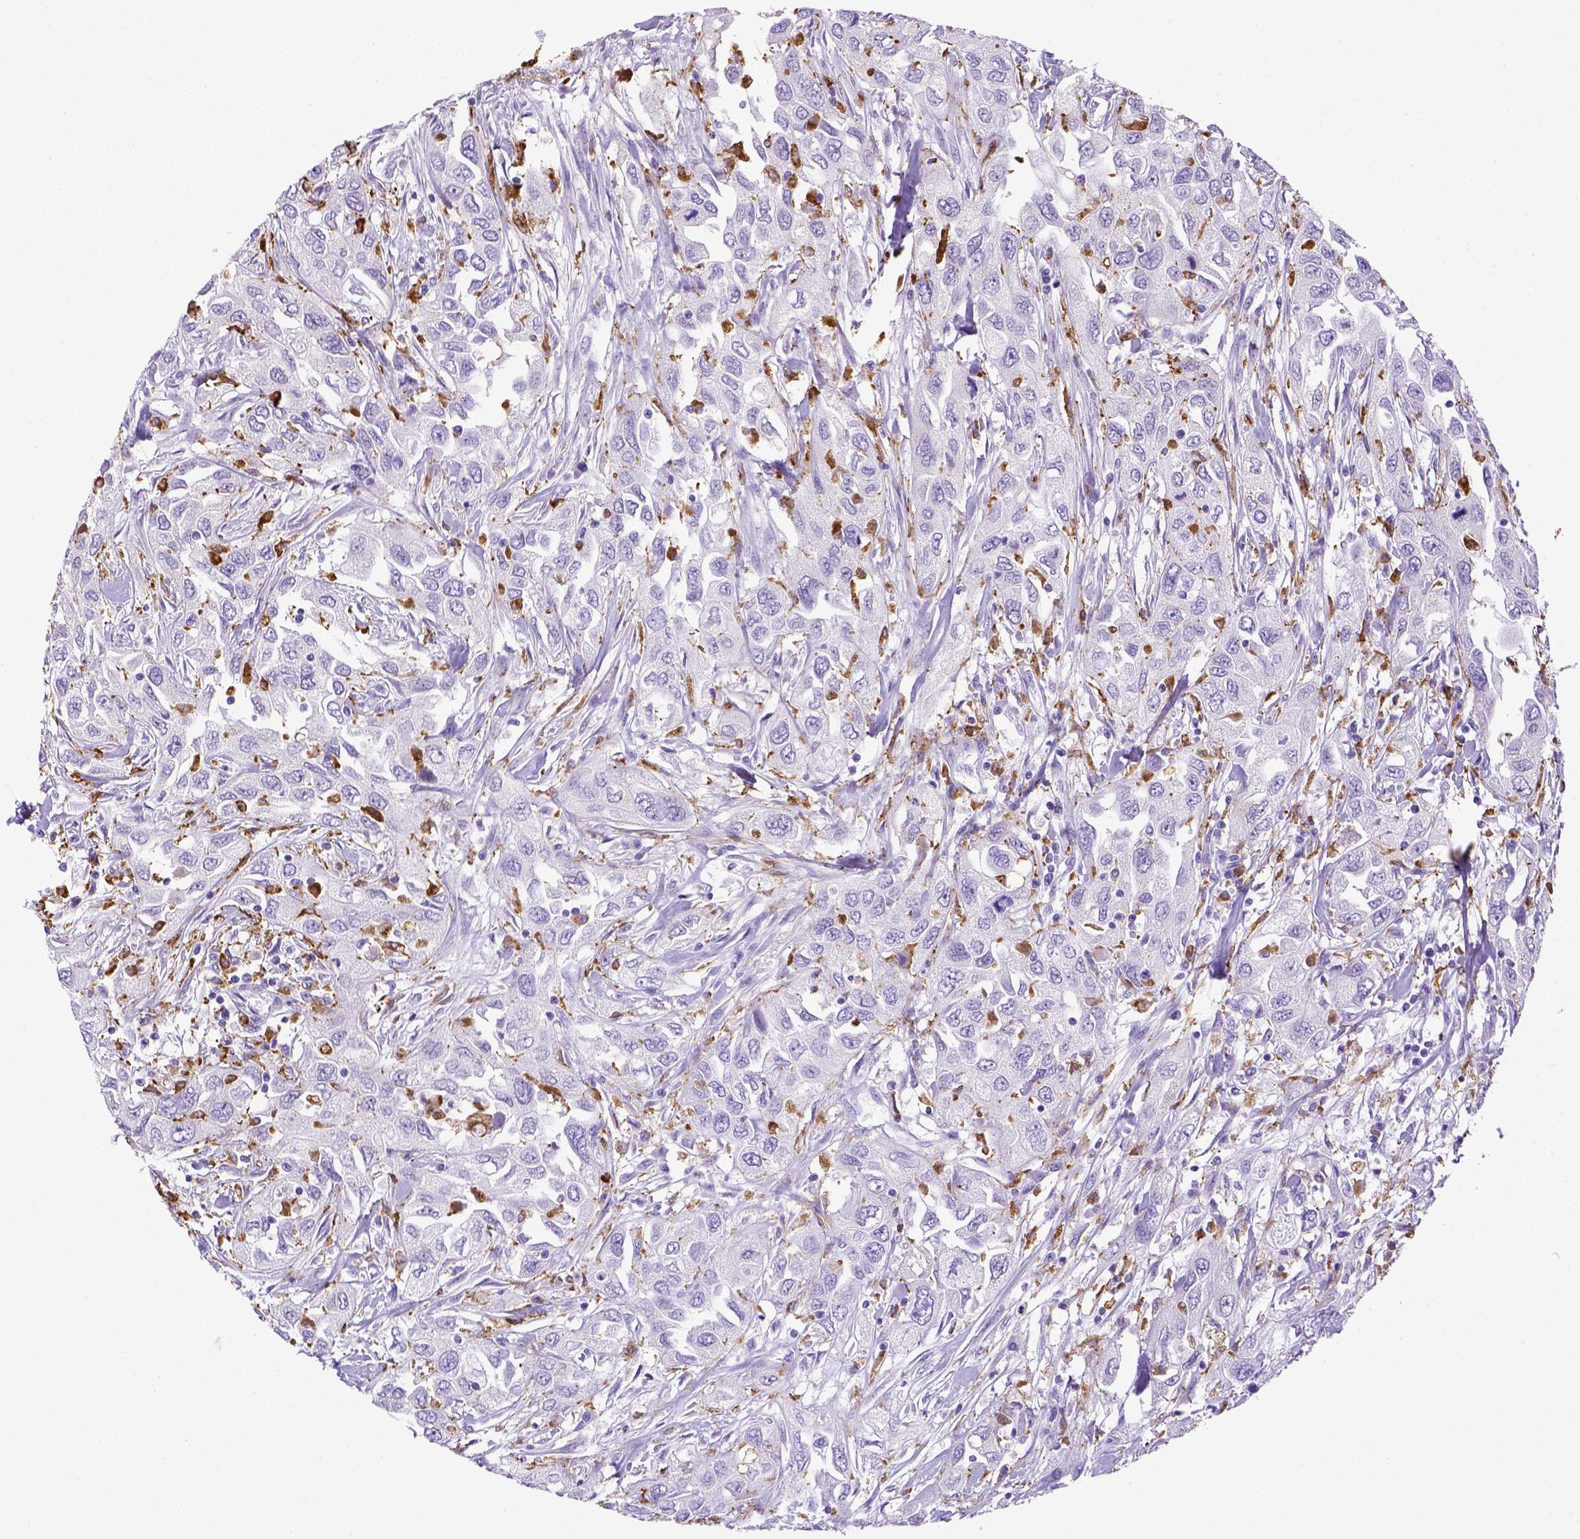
{"staining": {"intensity": "negative", "quantity": "none", "location": "none"}, "tissue": "urothelial cancer", "cell_type": "Tumor cells", "image_type": "cancer", "snomed": [{"axis": "morphology", "description": "Urothelial carcinoma, High grade"}, {"axis": "topography", "description": "Urinary bladder"}], "caption": "Urothelial cancer was stained to show a protein in brown. There is no significant staining in tumor cells.", "gene": "CD68", "patient": {"sex": "male", "age": 76}}